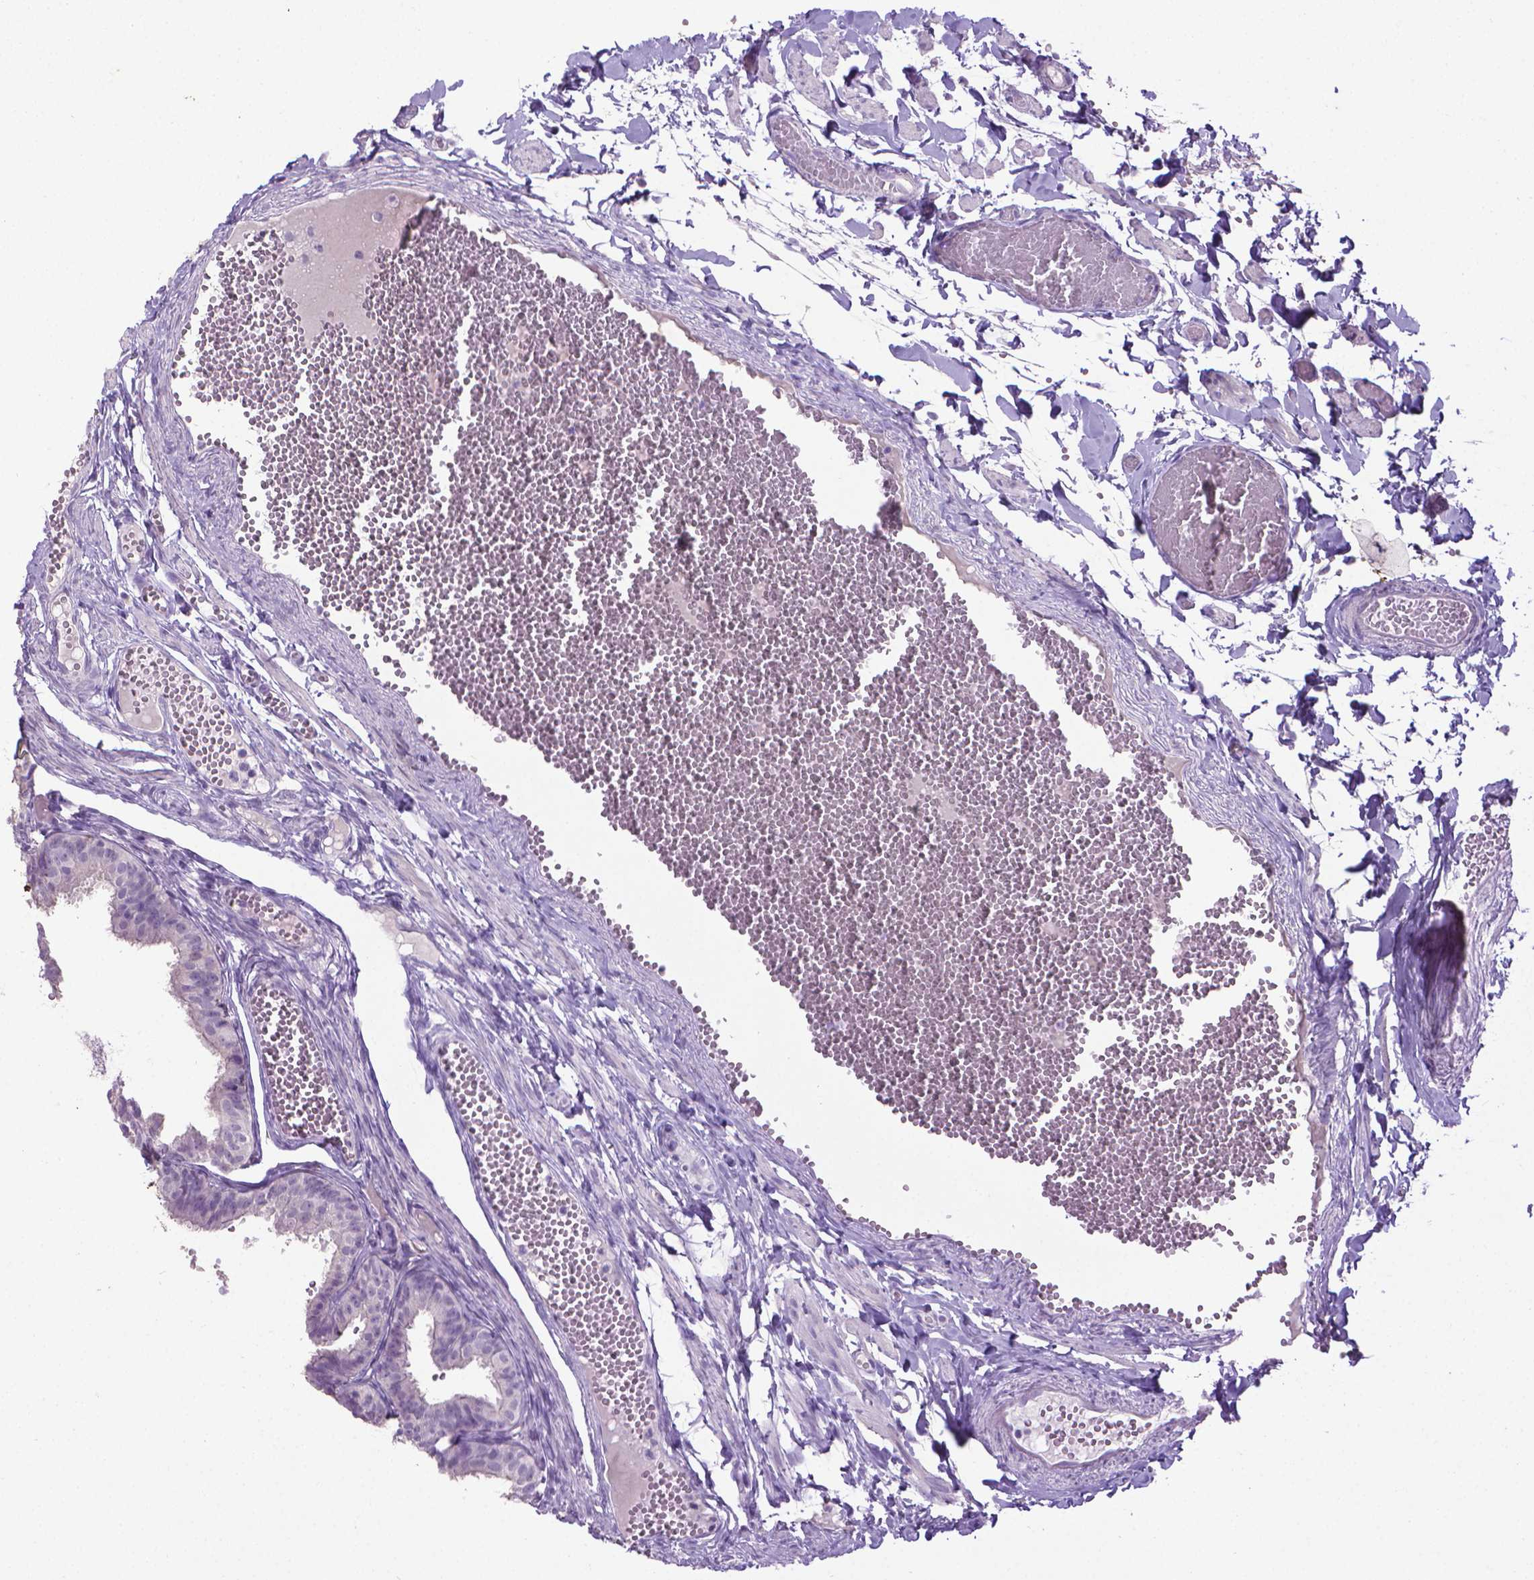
{"staining": {"intensity": "negative", "quantity": "none", "location": "none"}, "tissue": "fallopian tube", "cell_type": "Glandular cells", "image_type": "normal", "snomed": [{"axis": "morphology", "description": "Normal tissue, NOS"}, {"axis": "topography", "description": "Fallopian tube"}], "caption": "This is an immunohistochemistry photomicrograph of normal human fallopian tube. There is no positivity in glandular cells.", "gene": "KRT5", "patient": {"sex": "female", "age": 25}}